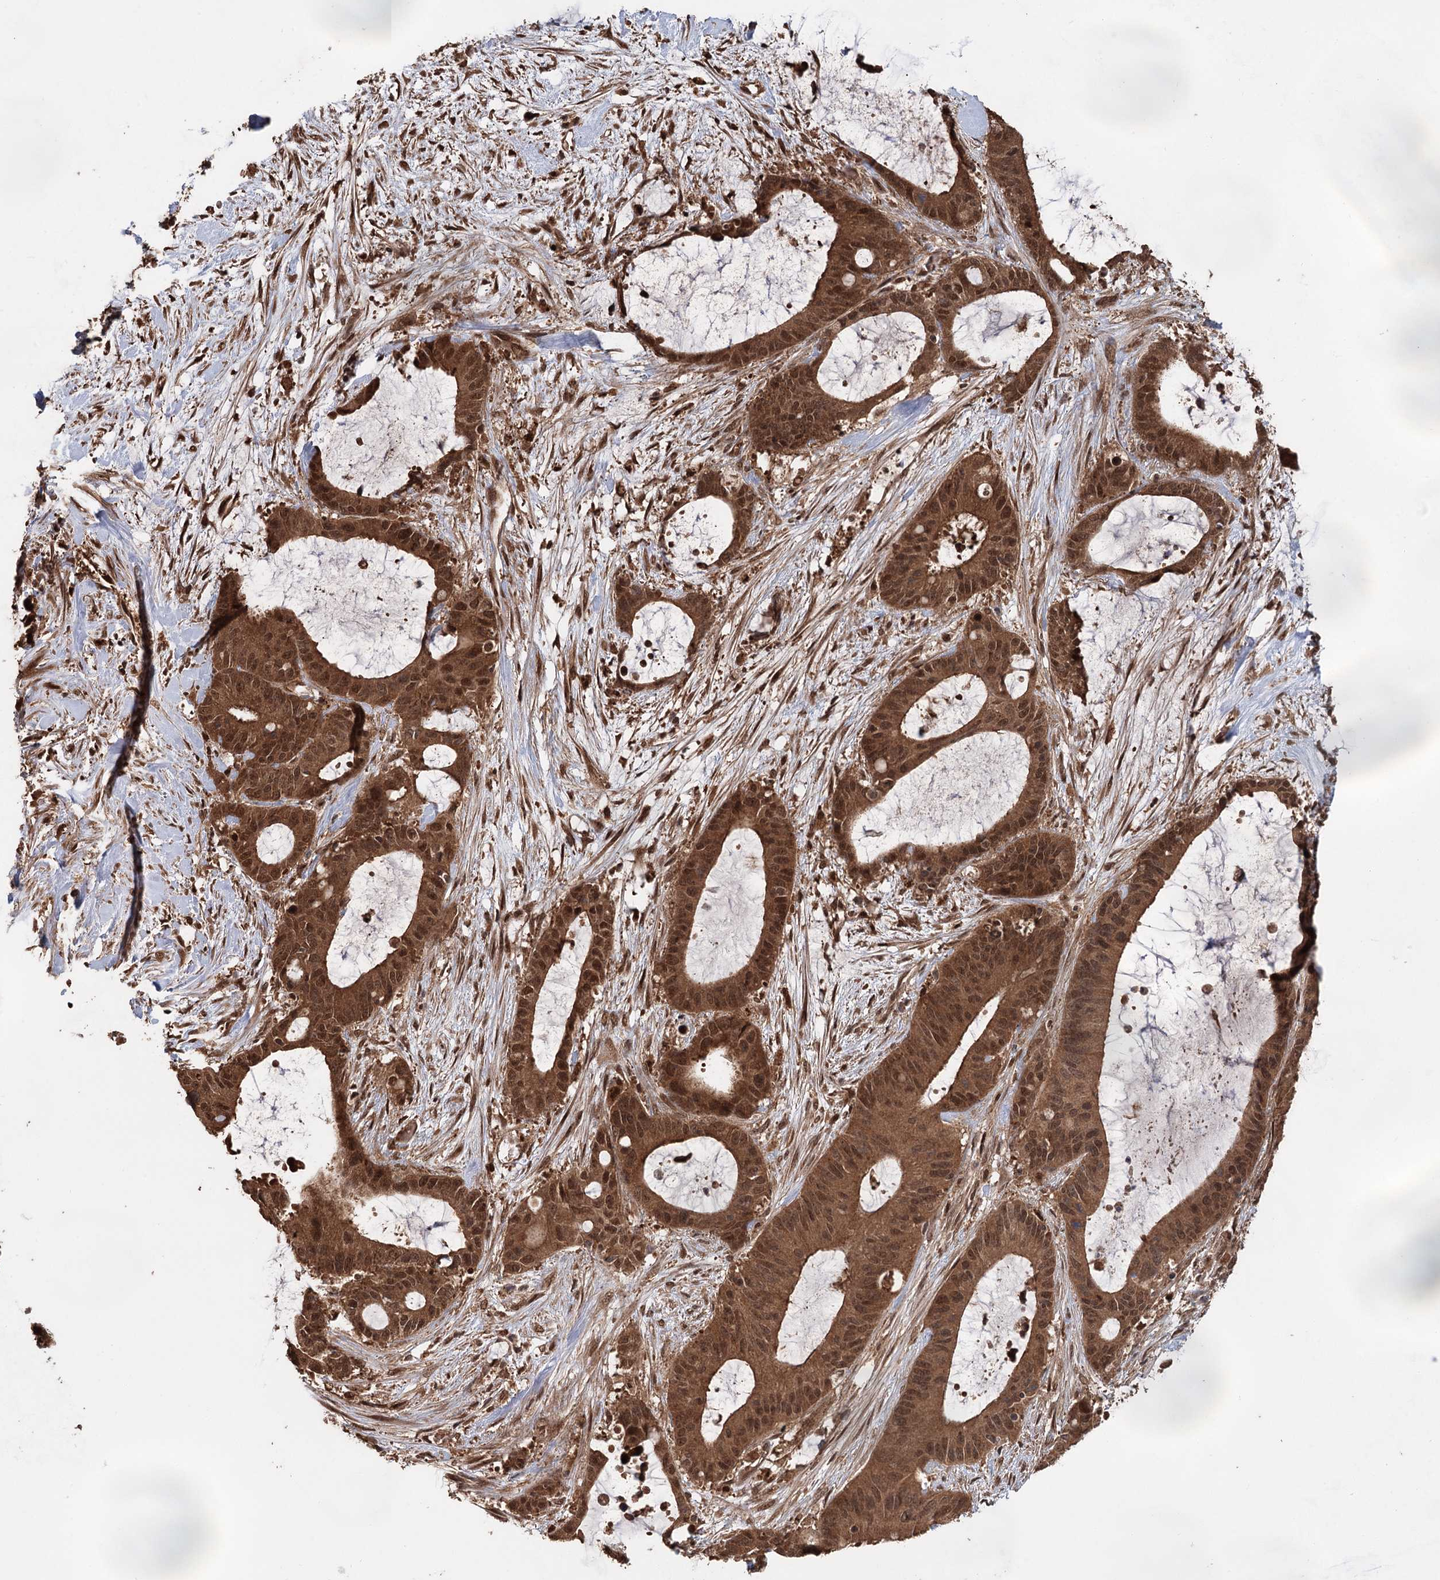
{"staining": {"intensity": "moderate", "quantity": ">75%", "location": "cytoplasmic/membranous,nuclear"}, "tissue": "liver cancer", "cell_type": "Tumor cells", "image_type": "cancer", "snomed": [{"axis": "morphology", "description": "Normal tissue, NOS"}, {"axis": "morphology", "description": "Cholangiocarcinoma"}, {"axis": "topography", "description": "Liver"}, {"axis": "topography", "description": "Peripheral nerve tissue"}], "caption": "An image showing moderate cytoplasmic/membranous and nuclear expression in approximately >75% of tumor cells in liver cancer (cholangiocarcinoma), as visualized by brown immunohistochemical staining.", "gene": "N6AMT1", "patient": {"sex": "female", "age": 73}}